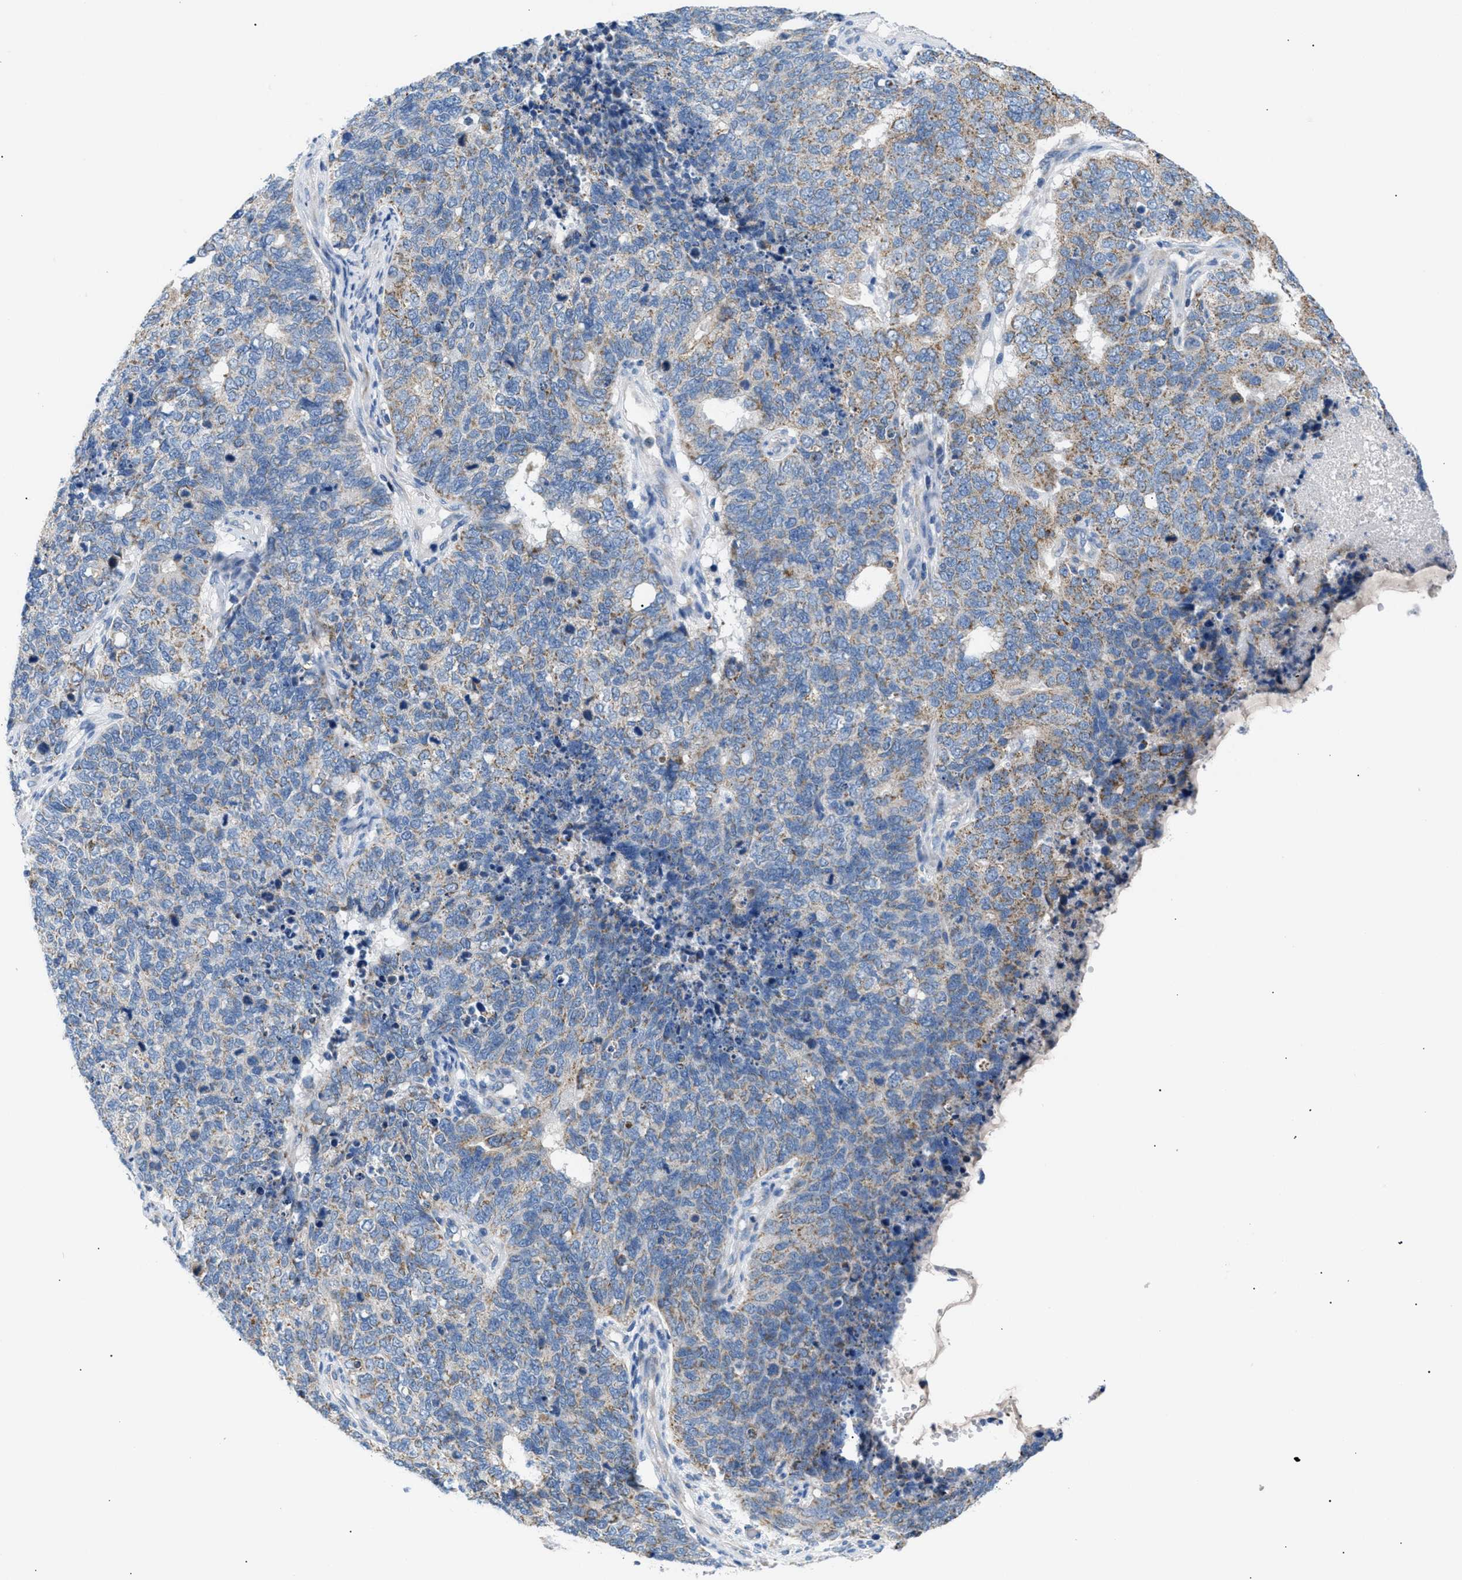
{"staining": {"intensity": "moderate", "quantity": "<25%", "location": "cytoplasmic/membranous"}, "tissue": "cervical cancer", "cell_type": "Tumor cells", "image_type": "cancer", "snomed": [{"axis": "morphology", "description": "Squamous cell carcinoma, NOS"}, {"axis": "topography", "description": "Cervix"}], "caption": "Immunohistochemical staining of human cervical squamous cell carcinoma exhibits low levels of moderate cytoplasmic/membranous protein expression in approximately <25% of tumor cells.", "gene": "ILDR1", "patient": {"sex": "female", "age": 63}}